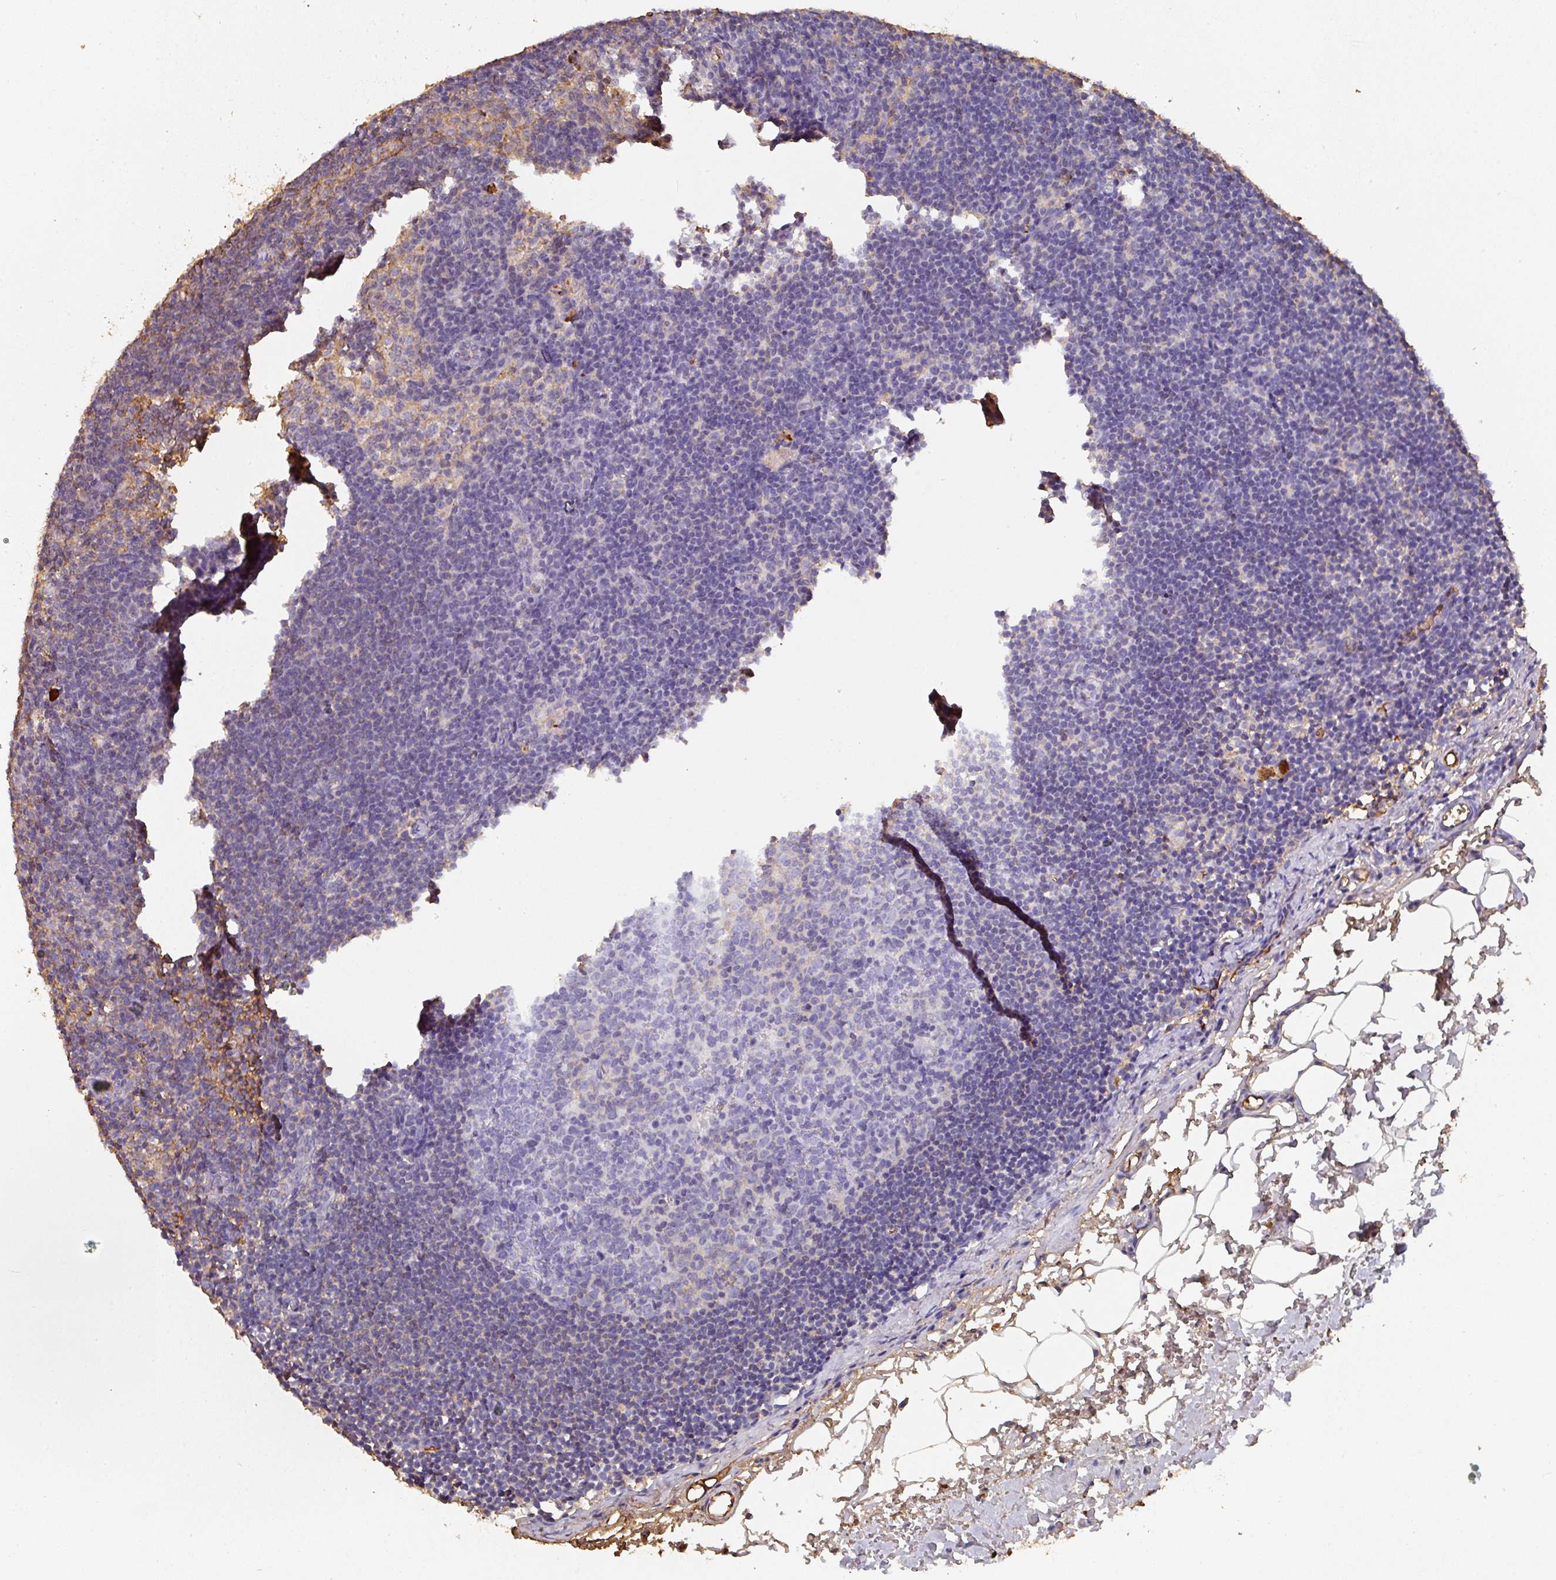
{"staining": {"intensity": "negative", "quantity": "none", "location": "none"}, "tissue": "lymph node", "cell_type": "Germinal center cells", "image_type": "normal", "snomed": [{"axis": "morphology", "description": "Normal tissue, NOS"}, {"axis": "topography", "description": "Lymph node"}], "caption": "Immunohistochemistry (IHC) photomicrograph of unremarkable lymph node: human lymph node stained with DAB displays no significant protein positivity in germinal center cells. (DAB (3,3'-diaminobenzidine) IHC with hematoxylin counter stain).", "gene": "ALB", "patient": {"sex": "male", "age": 49}}